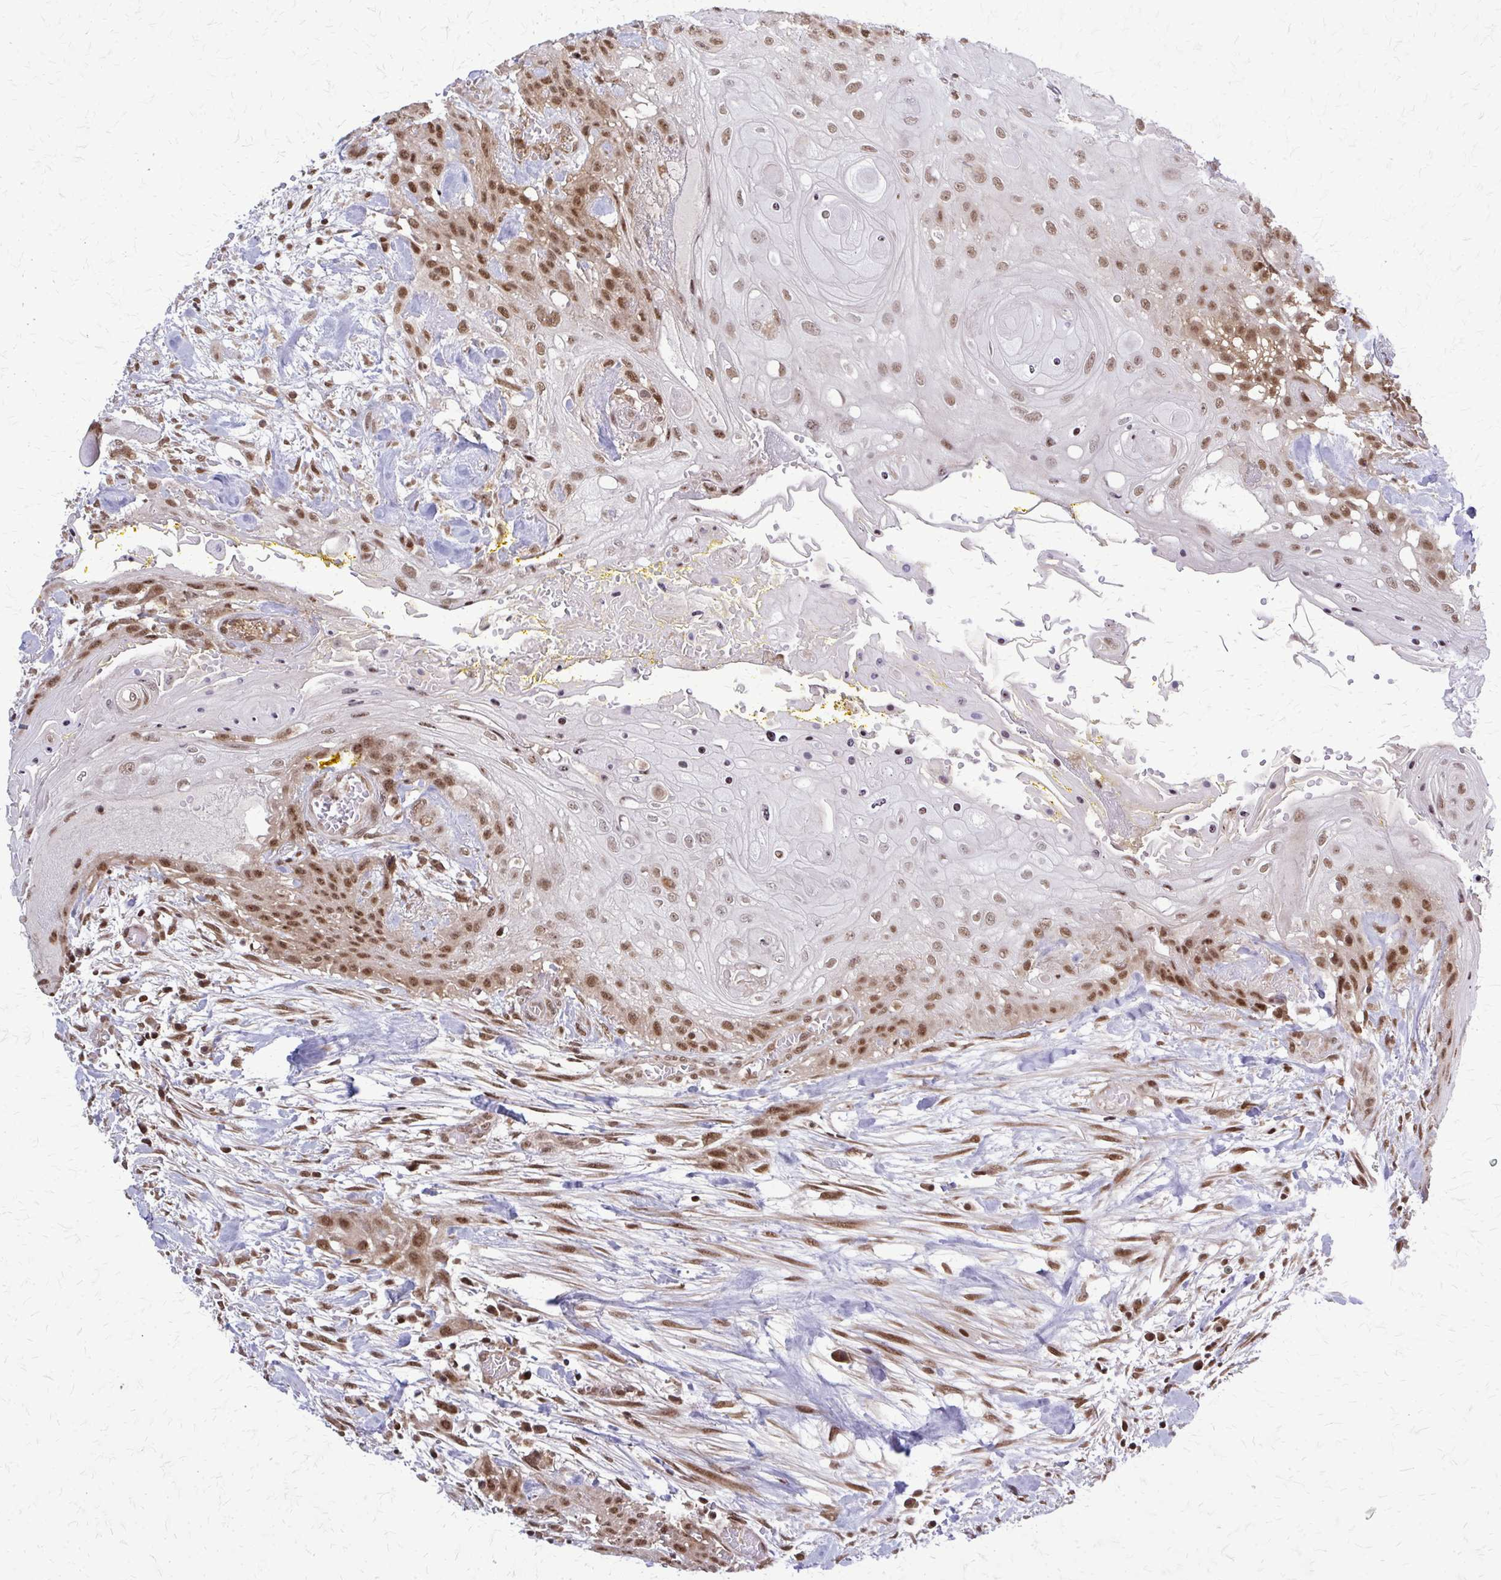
{"staining": {"intensity": "moderate", "quantity": "25%-75%", "location": "nuclear"}, "tissue": "head and neck cancer", "cell_type": "Tumor cells", "image_type": "cancer", "snomed": [{"axis": "morphology", "description": "Squamous cell carcinoma, NOS"}, {"axis": "topography", "description": "Head-Neck"}], "caption": "Head and neck cancer (squamous cell carcinoma) tissue exhibits moderate nuclear staining in approximately 25%-75% of tumor cells, visualized by immunohistochemistry.", "gene": "HDAC3", "patient": {"sex": "female", "age": 43}}